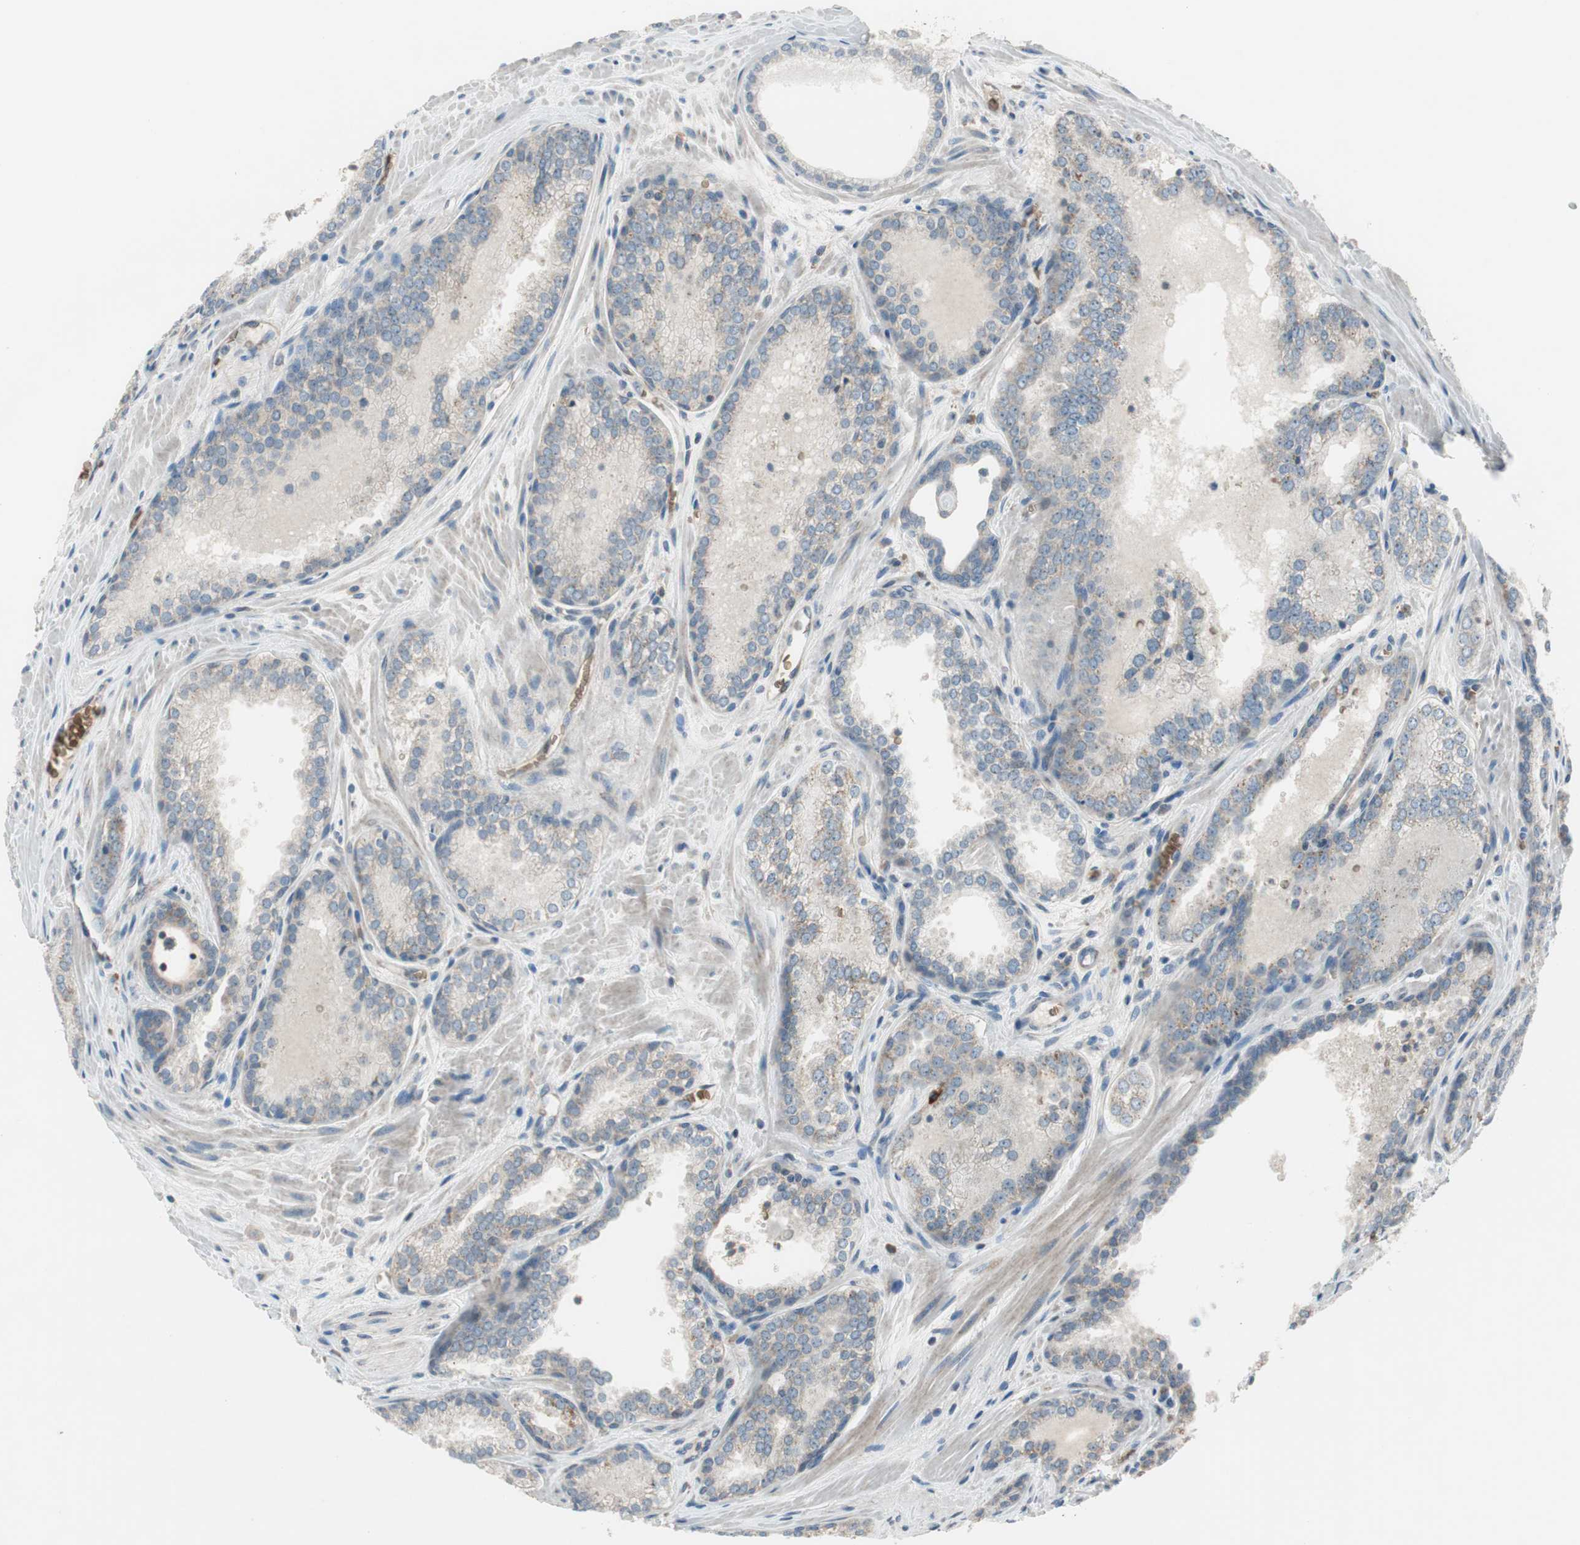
{"staining": {"intensity": "weak", "quantity": "25%-75%", "location": "cytoplasmic/membranous"}, "tissue": "prostate cancer", "cell_type": "Tumor cells", "image_type": "cancer", "snomed": [{"axis": "morphology", "description": "Adenocarcinoma, Low grade"}, {"axis": "topography", "description": "Prostate"}], "caption": "A brown stain highlights weak cytoplasmic/membranous staining of a protein in prostate adenocarcinoma (low-grade) tumor cells.", "gene": "GYPC", "patient": {"sex": "male", "age": 60}}